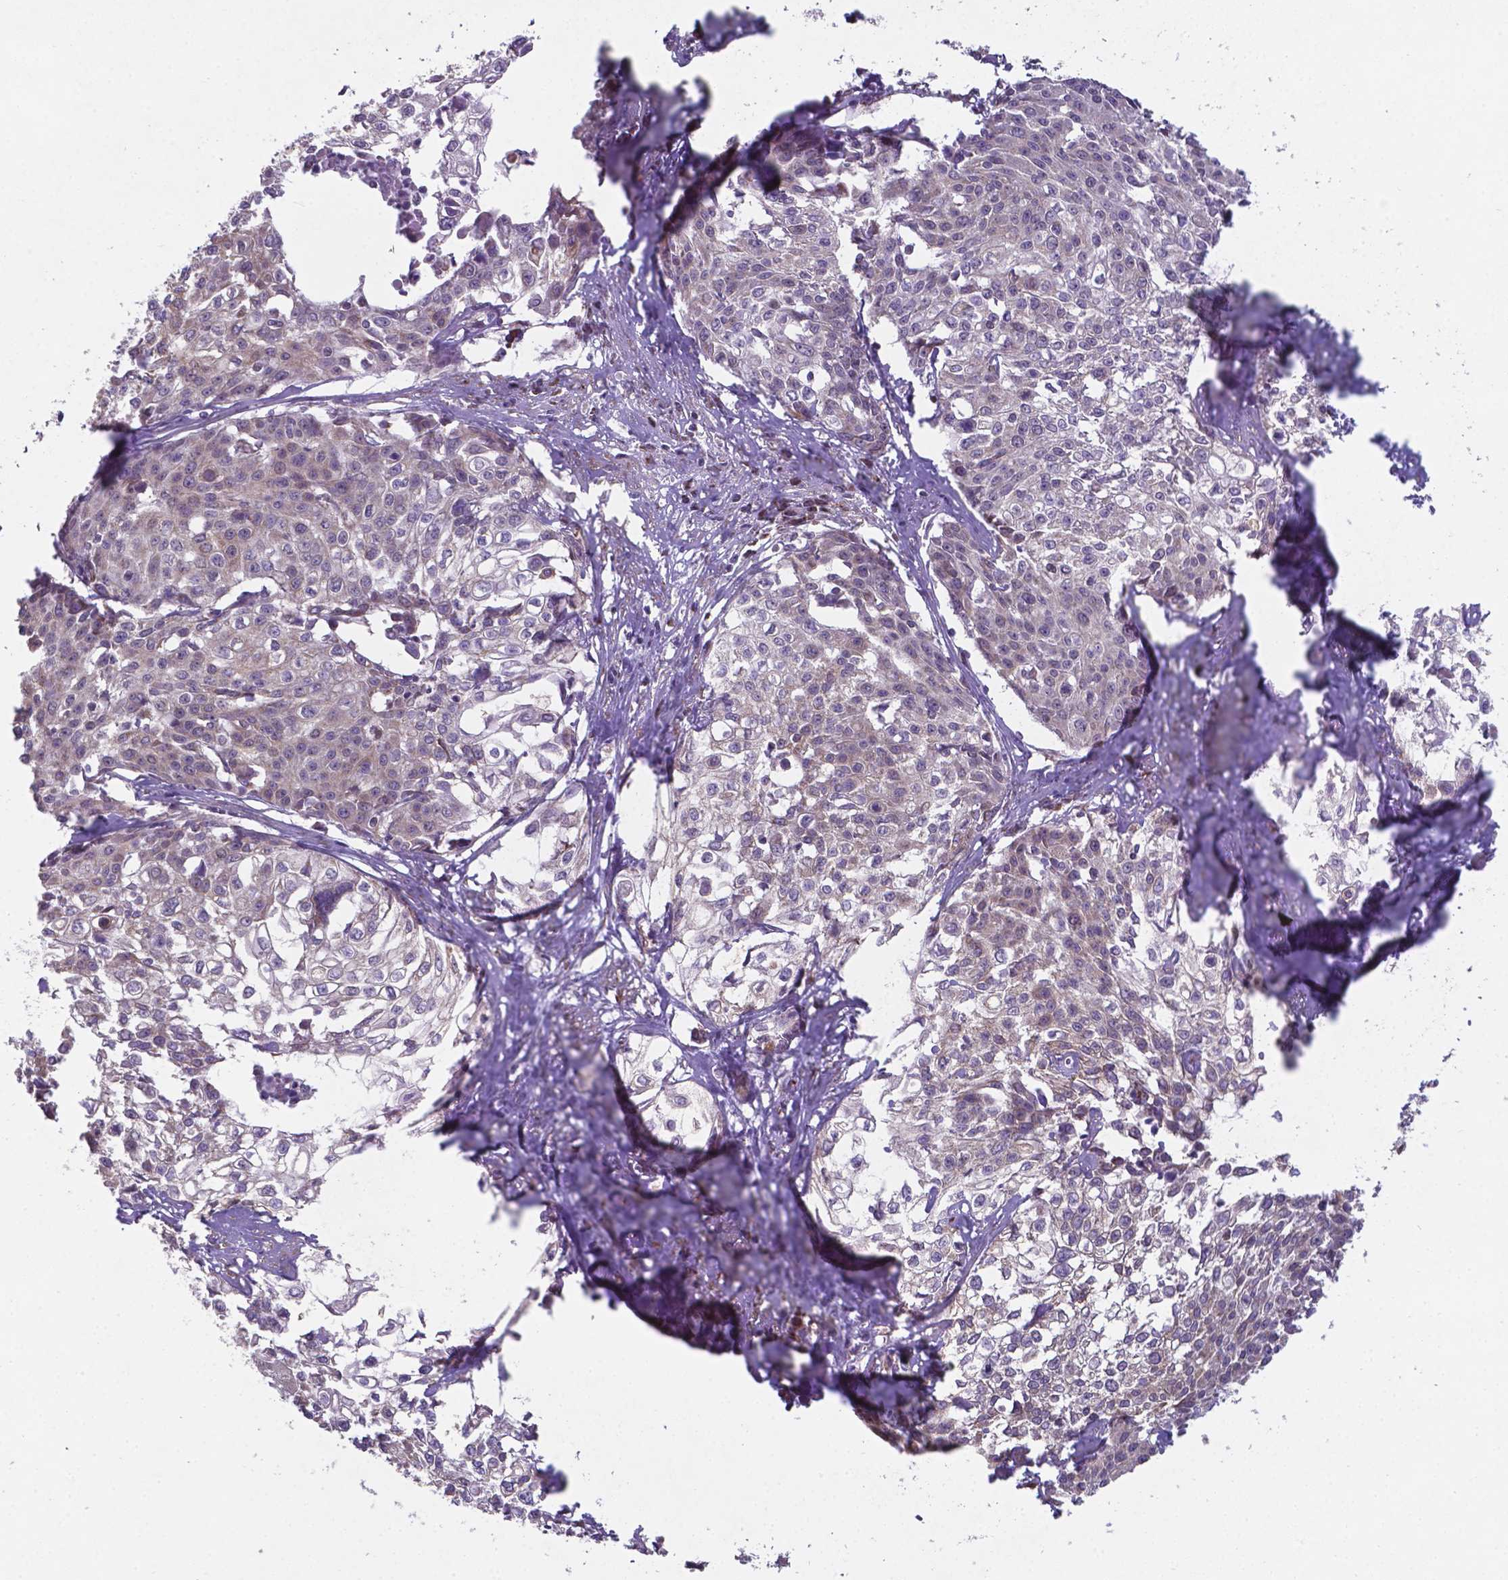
{"staining": {"intensity": "negative", "quantity": "none", "location": "none"}, "tissue": "cervical cancer", "cell_type": "Tumor cells", "image_type": "cancer", "snomed": [{"axis": "morphology", "description": "Squamous cell carcinoma, NOS"}, {"axis": "topography", "description": "Cervix"}], "caption": "A micrograph of squamous cell carcinoma (cervical) stained for a protein reveals no brown staining in tumor cells. (Stains: DAB IHC with hematoxylin counter stain, Microscopy: brightfield microscopy at high magnification).", "gene": "FAM114A1", "patient": {"sex": "female", "age": 39}}